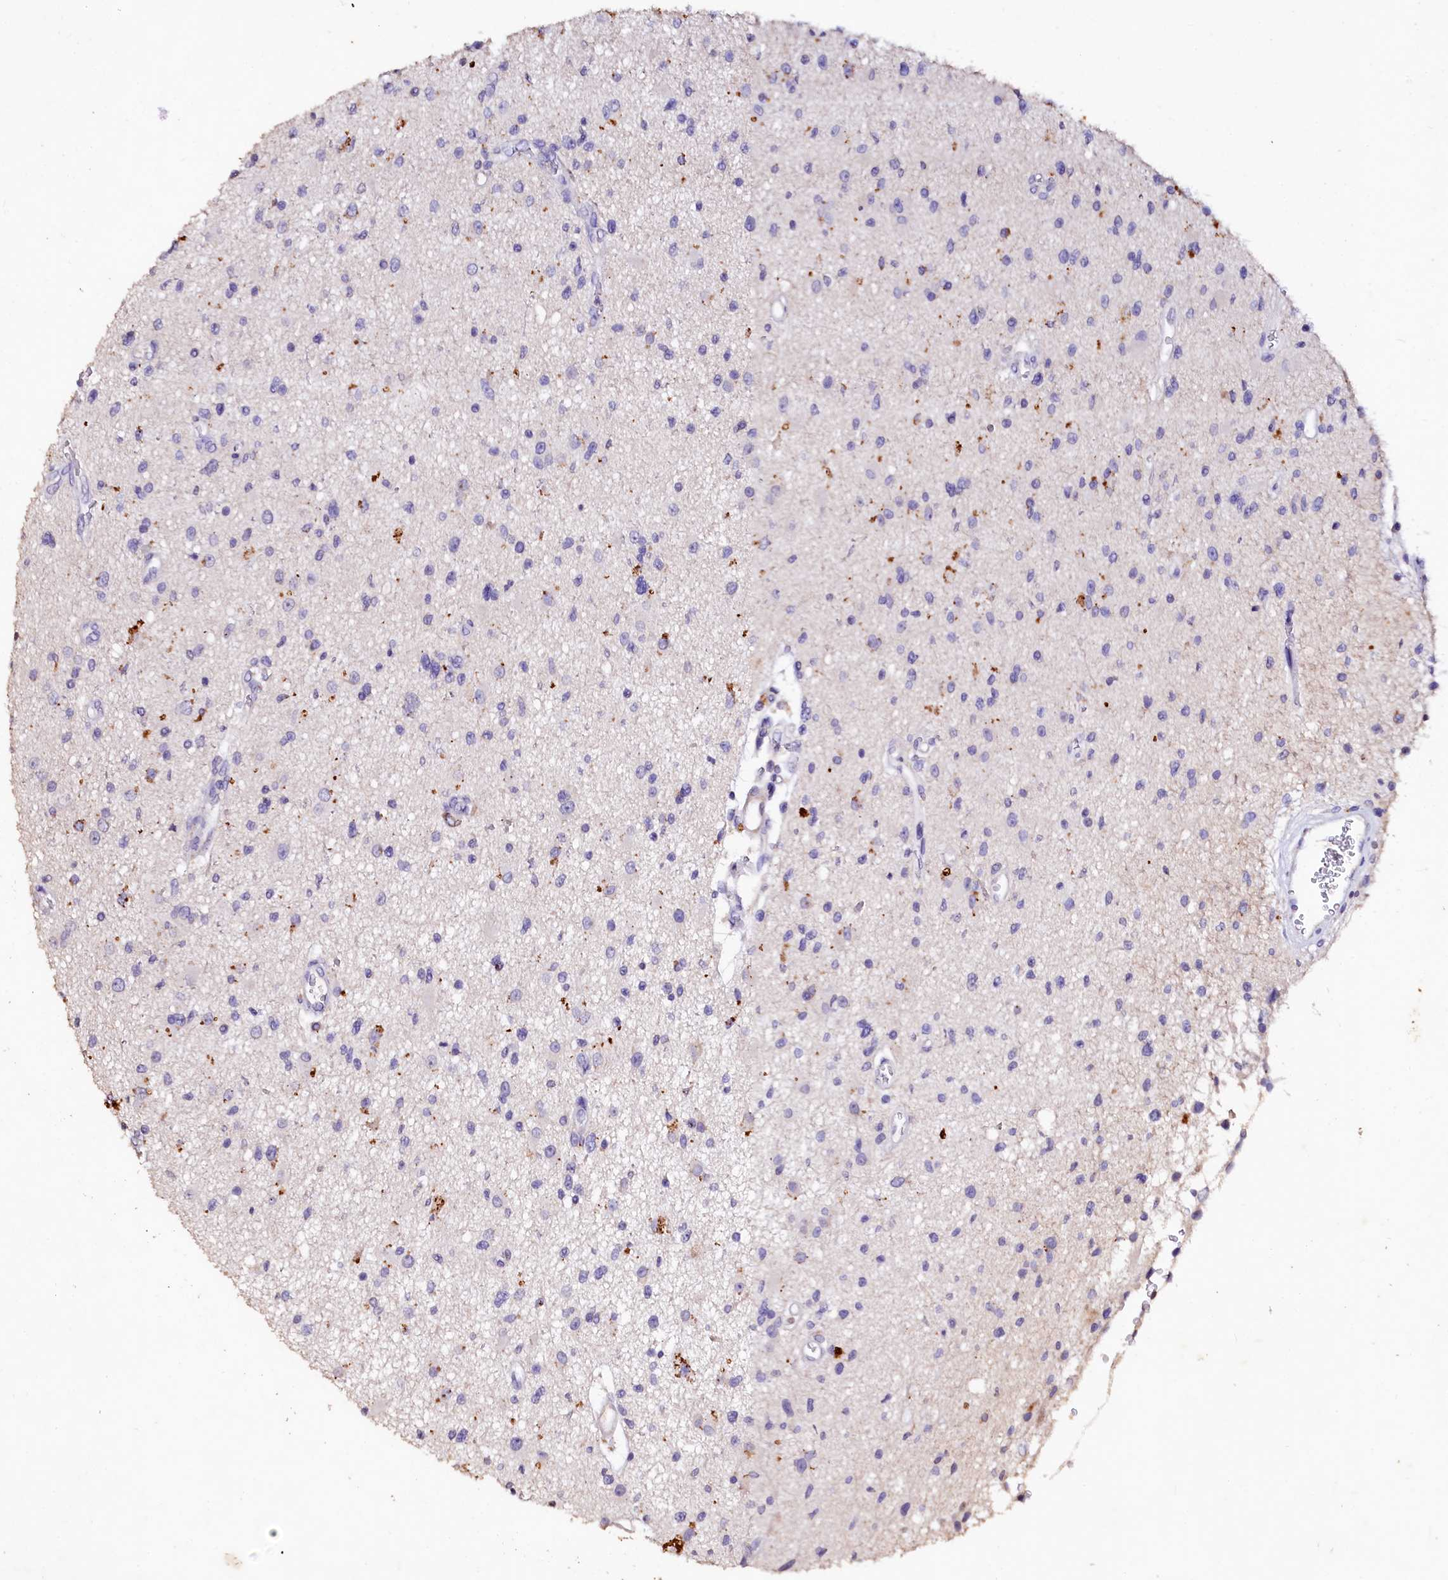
{"staining": {"intensity": "negative", "quantity": "none", "location": "none"}, "tissue": "glioma", "cell_type": "Tumor cells", "image_type": "cancer", "snomed": [{"axis": "morphology", "description": "Glioma, malignant, High grade"}, {"axis": "topography", "description": "Brain"}], "caption": "Immunohistochemistry (IHC) image of human malignant glioma (high-grade) stained for a protein (brown), which shows no staining in tumor cells.", "gene": "VPS36", "patient": {"sex": "male", "age": 33}}